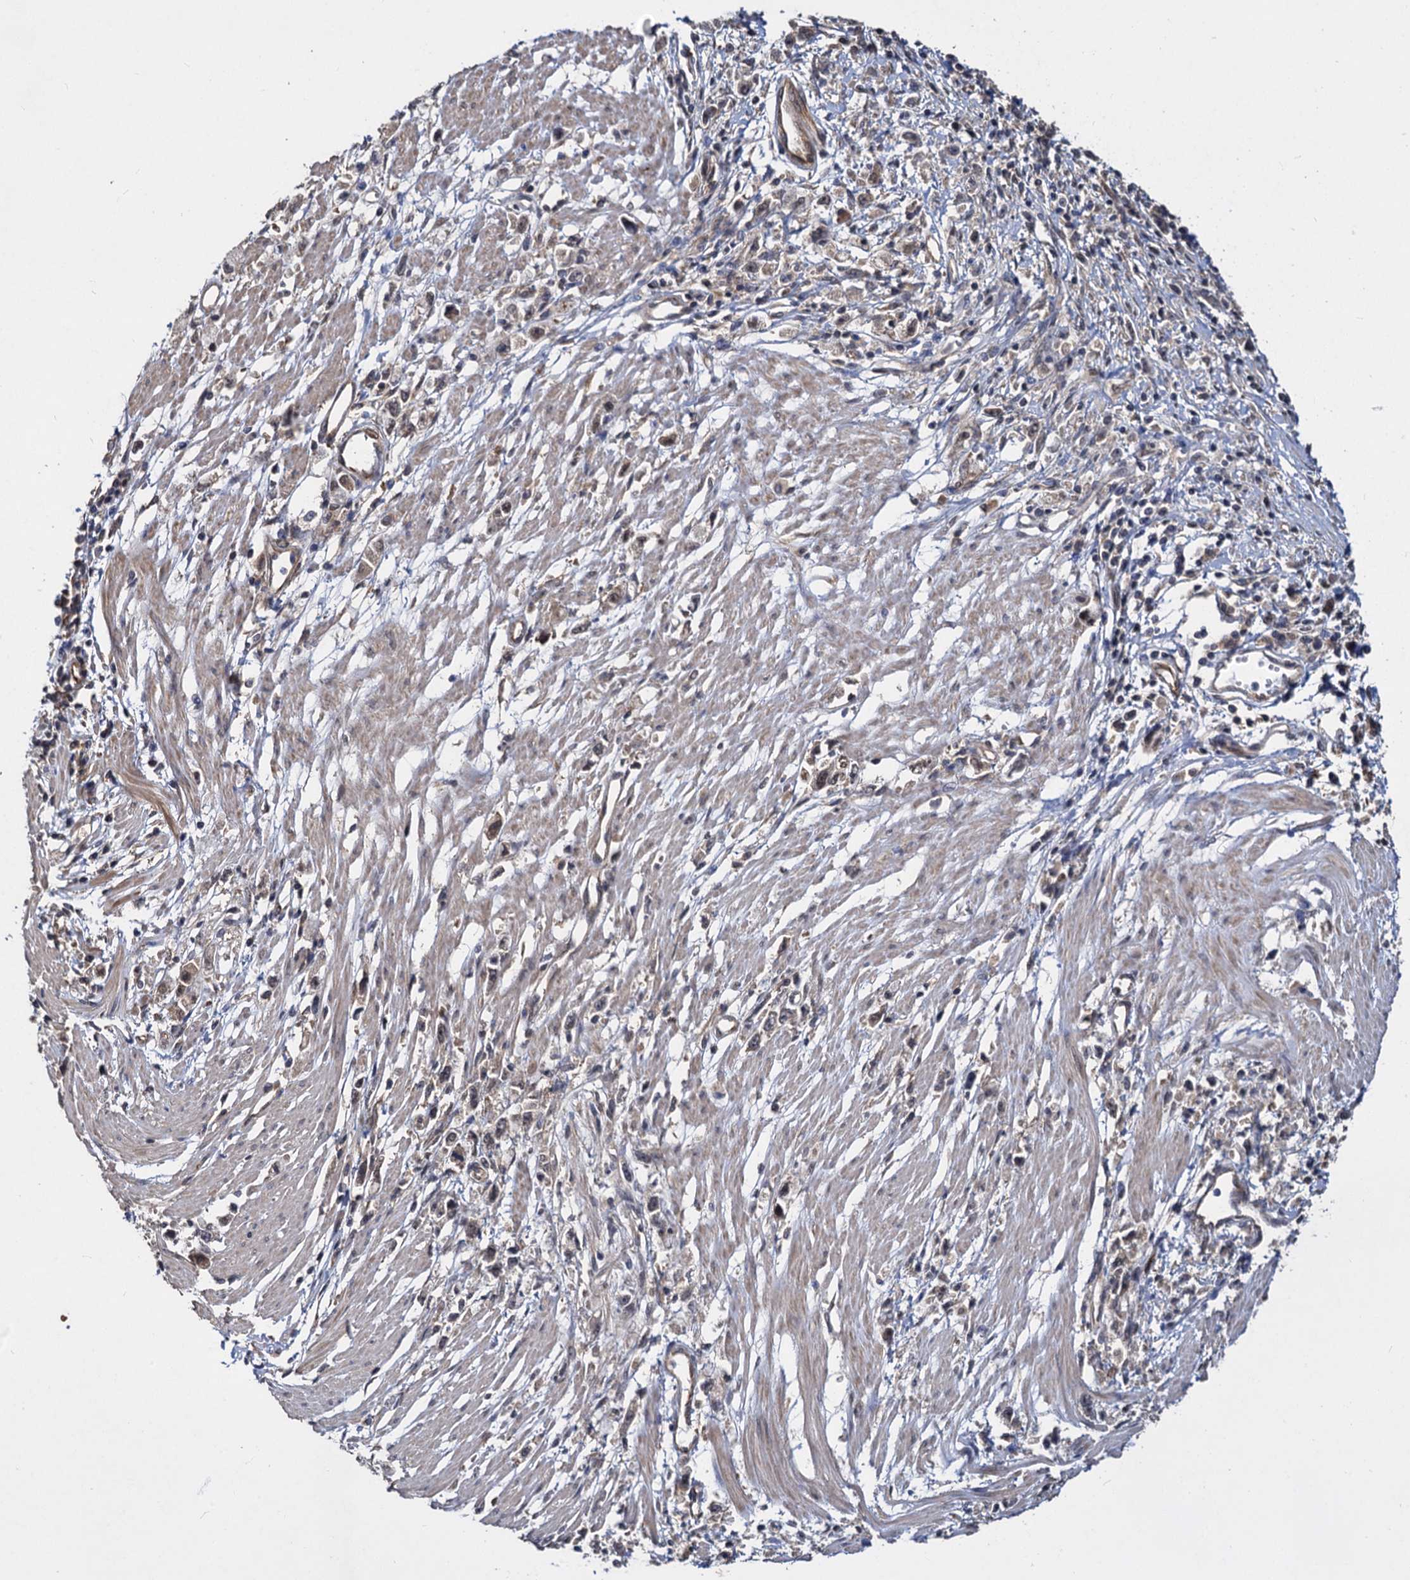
{"staining": {"intensity": "negative", "quantity": "none", "location": "none"}, "tissue": "stomach cancer", "cell_type": "Tumor cells", "image_type": "cancer", "snomed": [{"axis": "morphology", "description": "Adenocarcinoma, NOS"}, {"axis": "topography", "description": "Stomach"}], "caption": "IHC of stomach cancer (adenocarcinoma) displays no staining in tumor cells.", "gene": "PSMD4", "patient": {"sex": "female", "age": 59}}